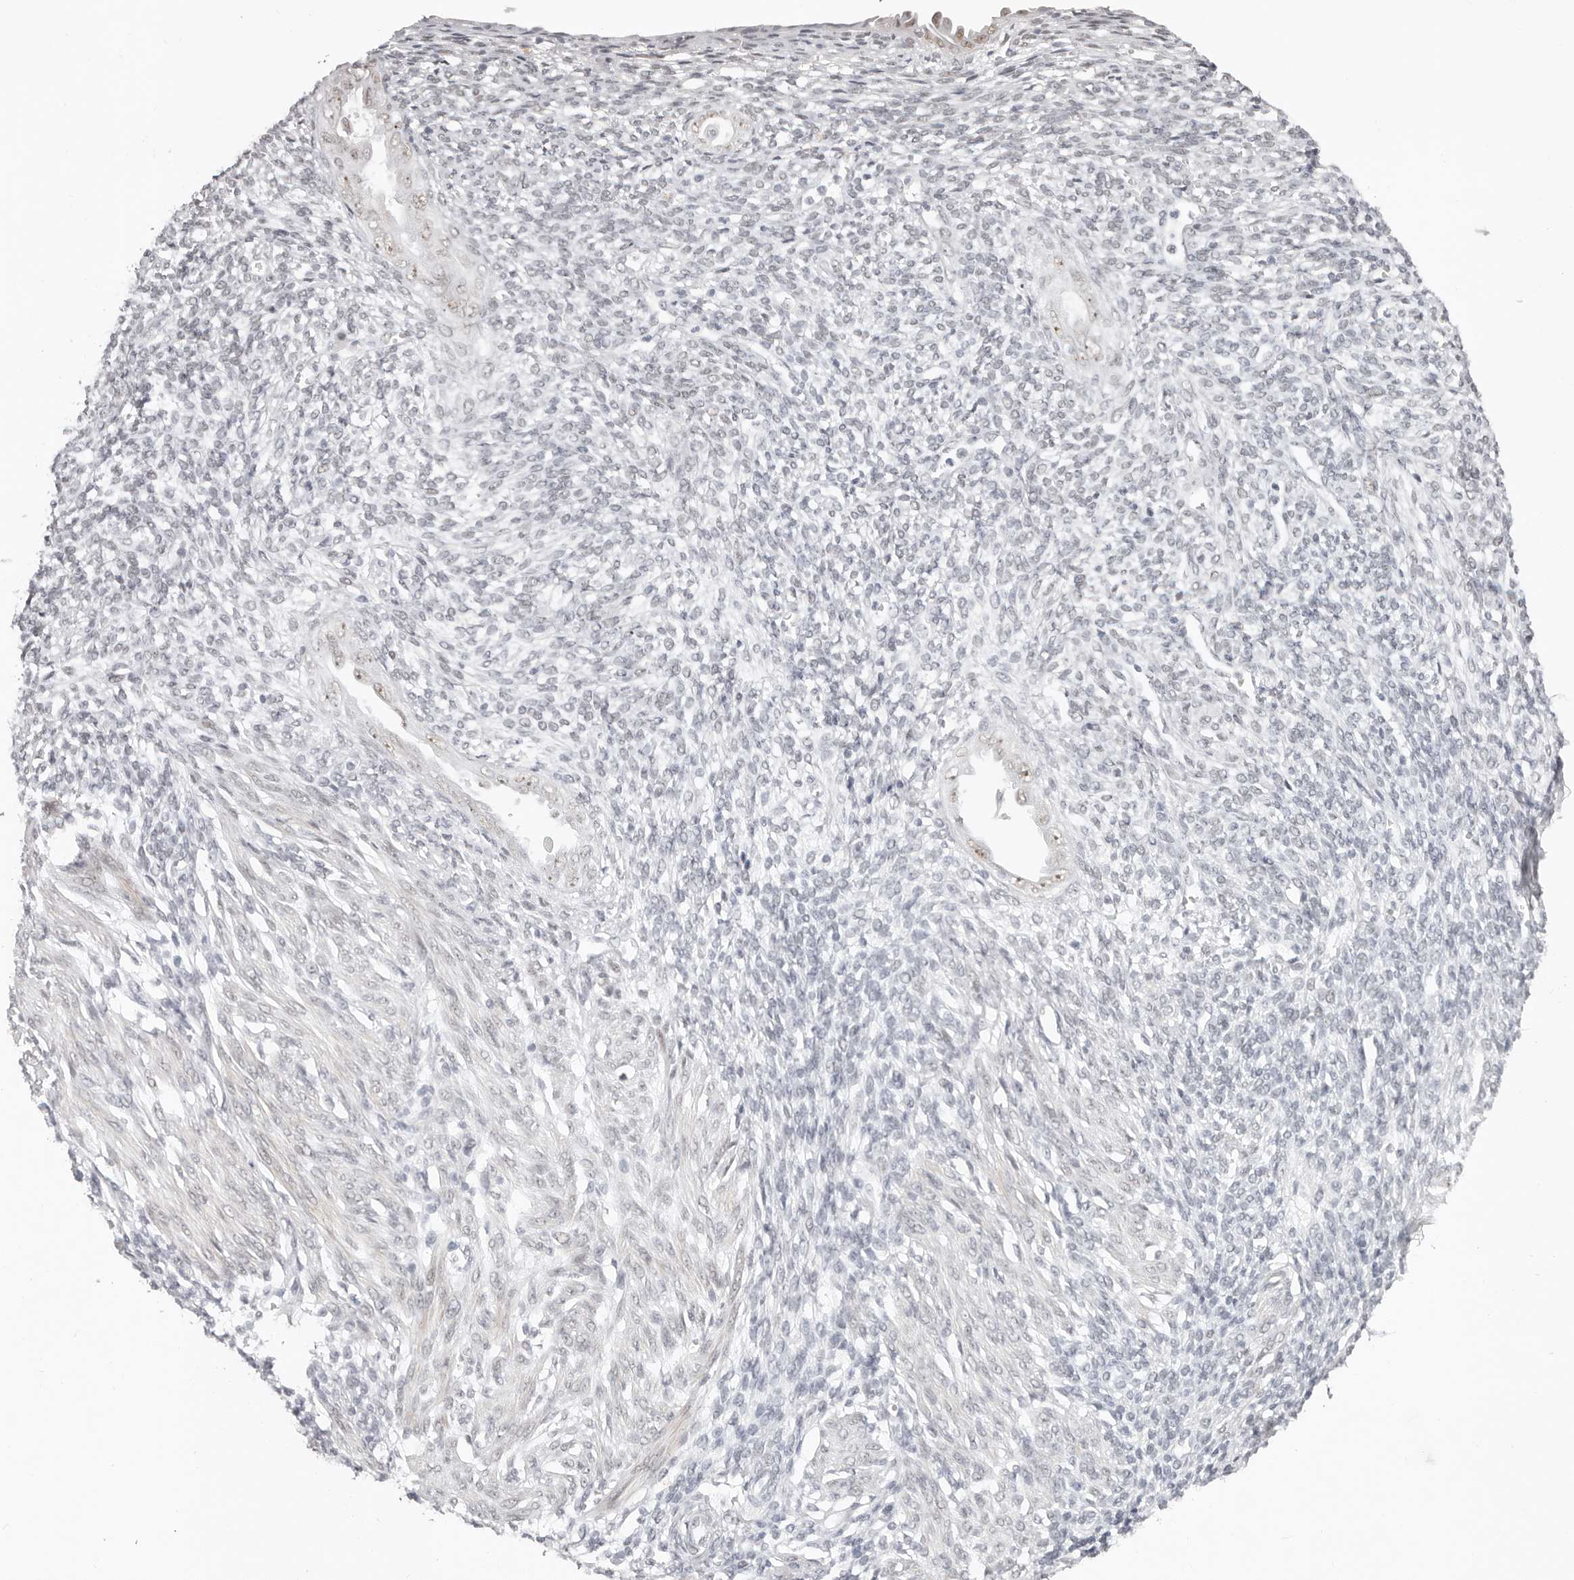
{"staining": {"intensity": "negative", "quantity": "none", "location": "none"}, "tissue": "endometrium", "cell_type": "Cells in endometrial stroma", "image_type": "normal", "snomed": [{"axis": "morphology", "description": "Normal tissue, NOS"}, {"axis": "topography", "description": "Endometrium"}], "caption": "DAB (3,3'-diaminobenzidine) immunohistochemical staining of unremarkable endometrium demonstrates no significant positivity in cells in endometrial stroma. (DAB (3,3'-diaminobenzidine) immunohistochemistry (IHC) visualized using brightfield microscopy, high magnification).", "gene": "LARP7", "patient": {"sex": "female", "age": 66}}